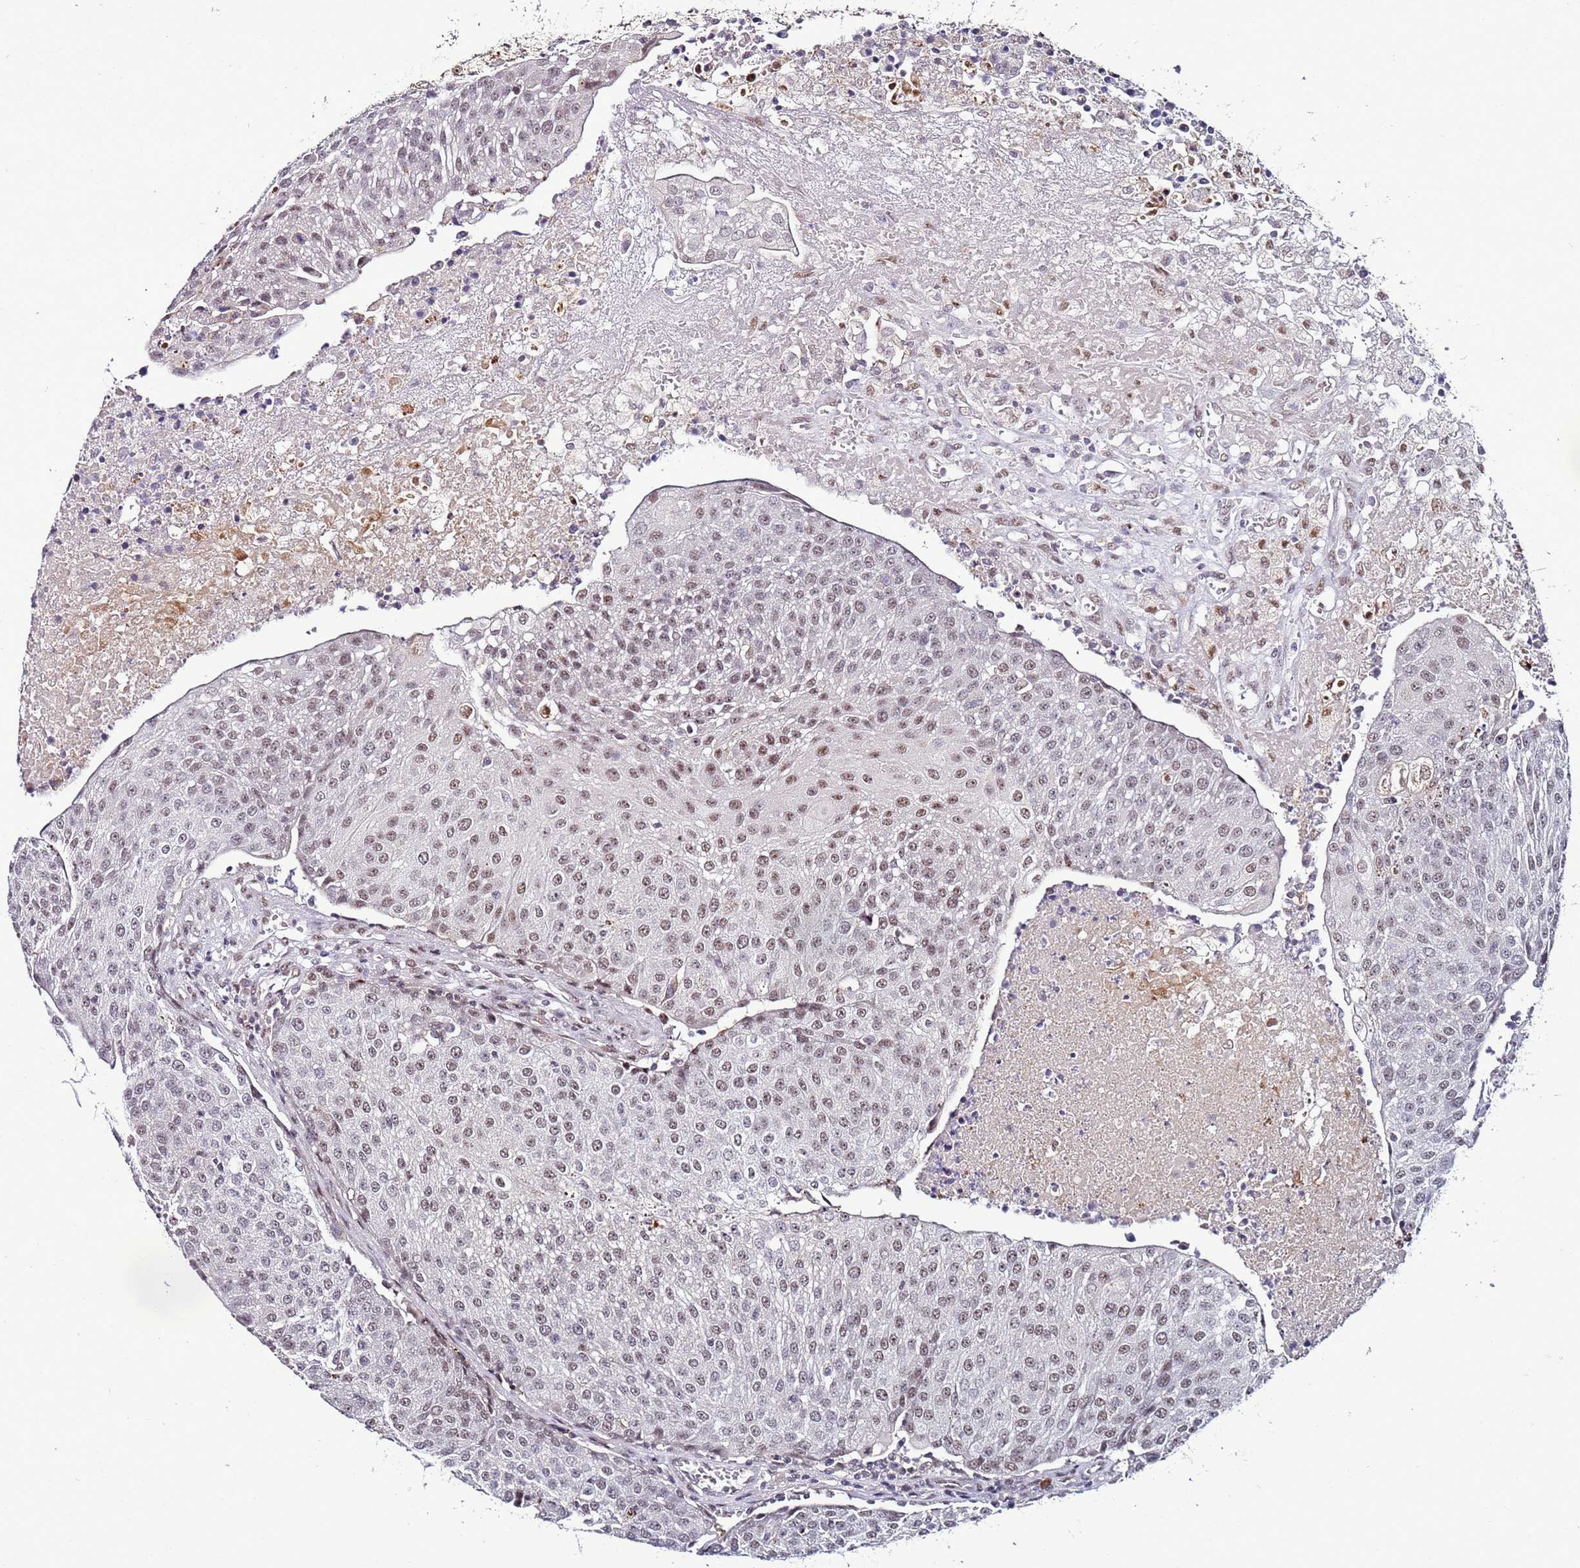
{"staining": {"intensity": "weak", "quantity": ">75%", "location": "nuclear"}, "tissue": "urothelial cancer", "cell_type": "Tumor cells", "image_type": "cancer", "snomed": [{"axis": "morphology", "description": "Urothelial carcinoma, High grade"}, {"axis": "topography", "description": "Urinary bladder"}], "caption": "Urothelial cancer stained with a brown dye shows weak nuclear positive expression in approximately >75% of tumor cells.", "gene": "PSMA7", "patient": {"sex": "female", "age": 85}}